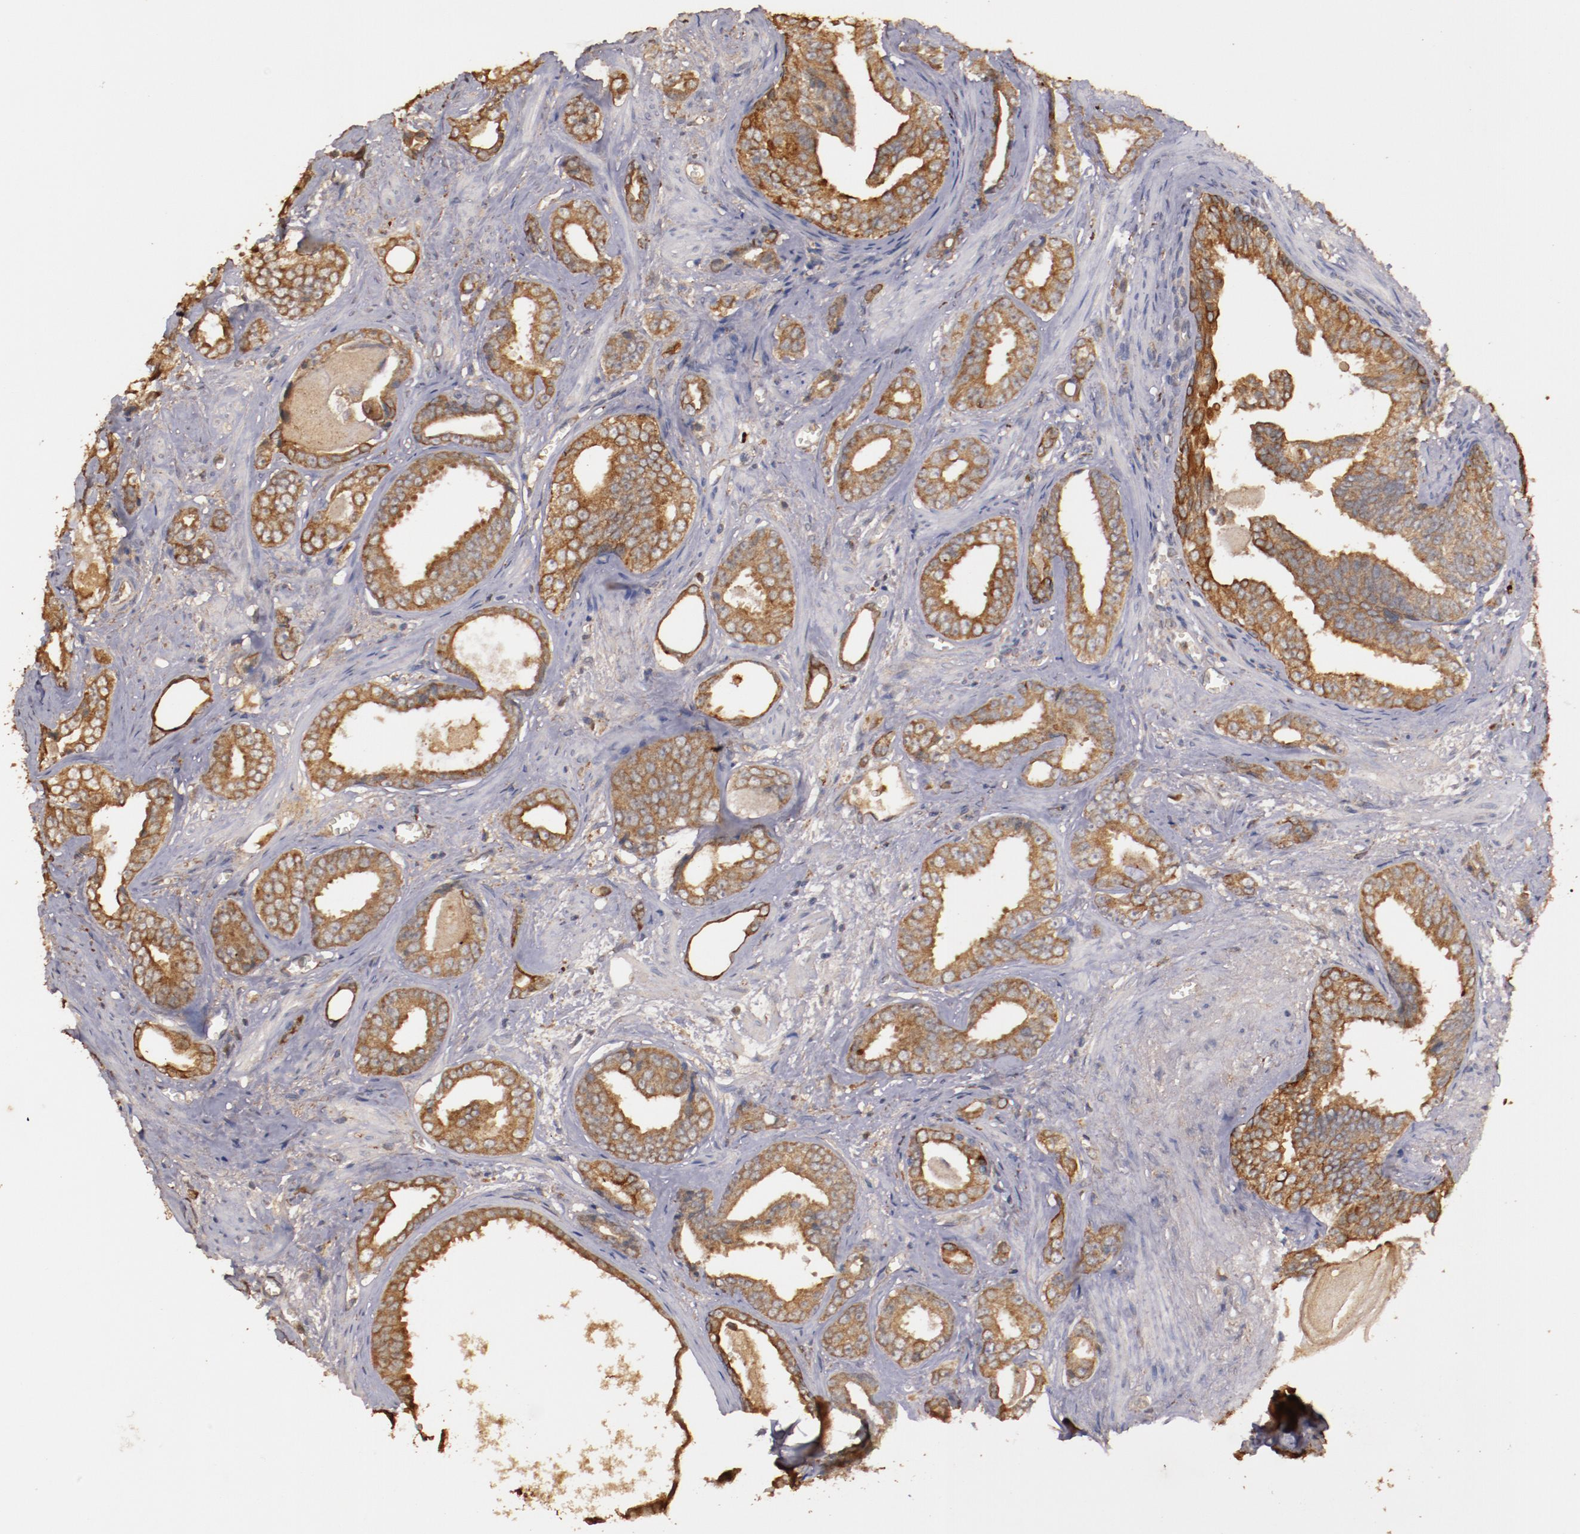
{"staining": {"intensity": "moderate", "quantity": ">75%", "location": "cytoplasmic/membranous"}, "tissue": "prostate cancer", "cell_type": "Tumor cells", "image_type": "cancer", "snomed": [{"axis": "morphology", "description": "Adenocarcinoma, Medium grade"}, {"axis": "topography", "description": "Prostate"}], "caption": "DAB immunohistochemical staining of human prostate adenocarcinoma (medium-grade) displays moderate cytoplasmic/membranous protein positivity in about >75% of tumor cells.", "gene": "SRRD", "patient": {"sex": "male", "age": 79}}